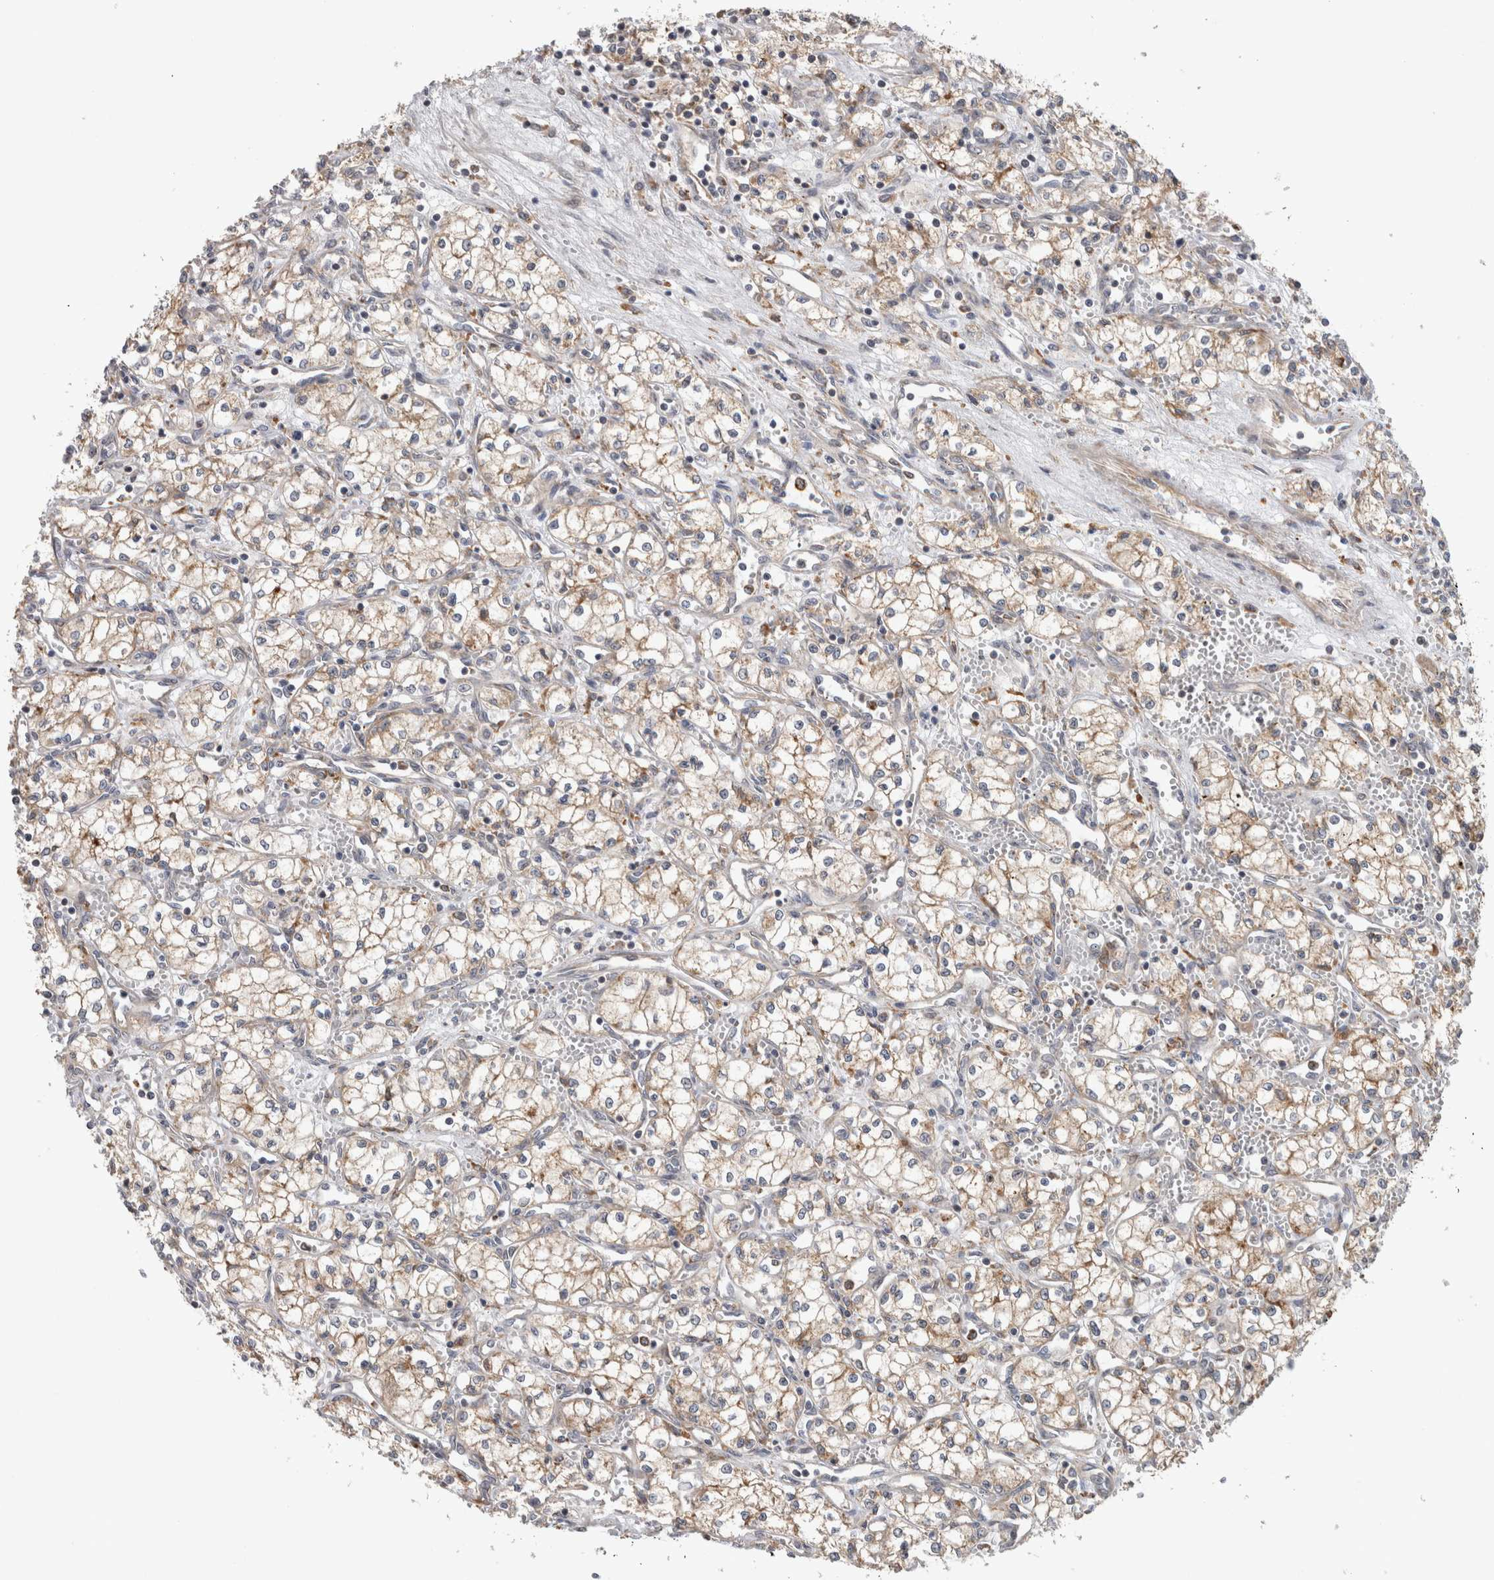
{"staining": {"intensity": "weak", "quantity": ">75%", "location": "cytoplasmic/membranous"}, "tissue": "renal cancer", "cell_type": "Tumor cells", "image_type": "cancer", "snomed": [{"axis": "morphology", "description": "Adenocarcinoma, NOS"}, {"axis": "topography", "description": "Kidney"}], "caption": "Immunohistochemistry (IHC) histopathology image of human renal adenocarcinoma stained for a protein (brown), which exhibits low levels of weak cytoplasmic/membranous expression in about >75% of tumor cells.", "gene": "ADGRL3", "patient": {"sex": "male", "age": 59}}